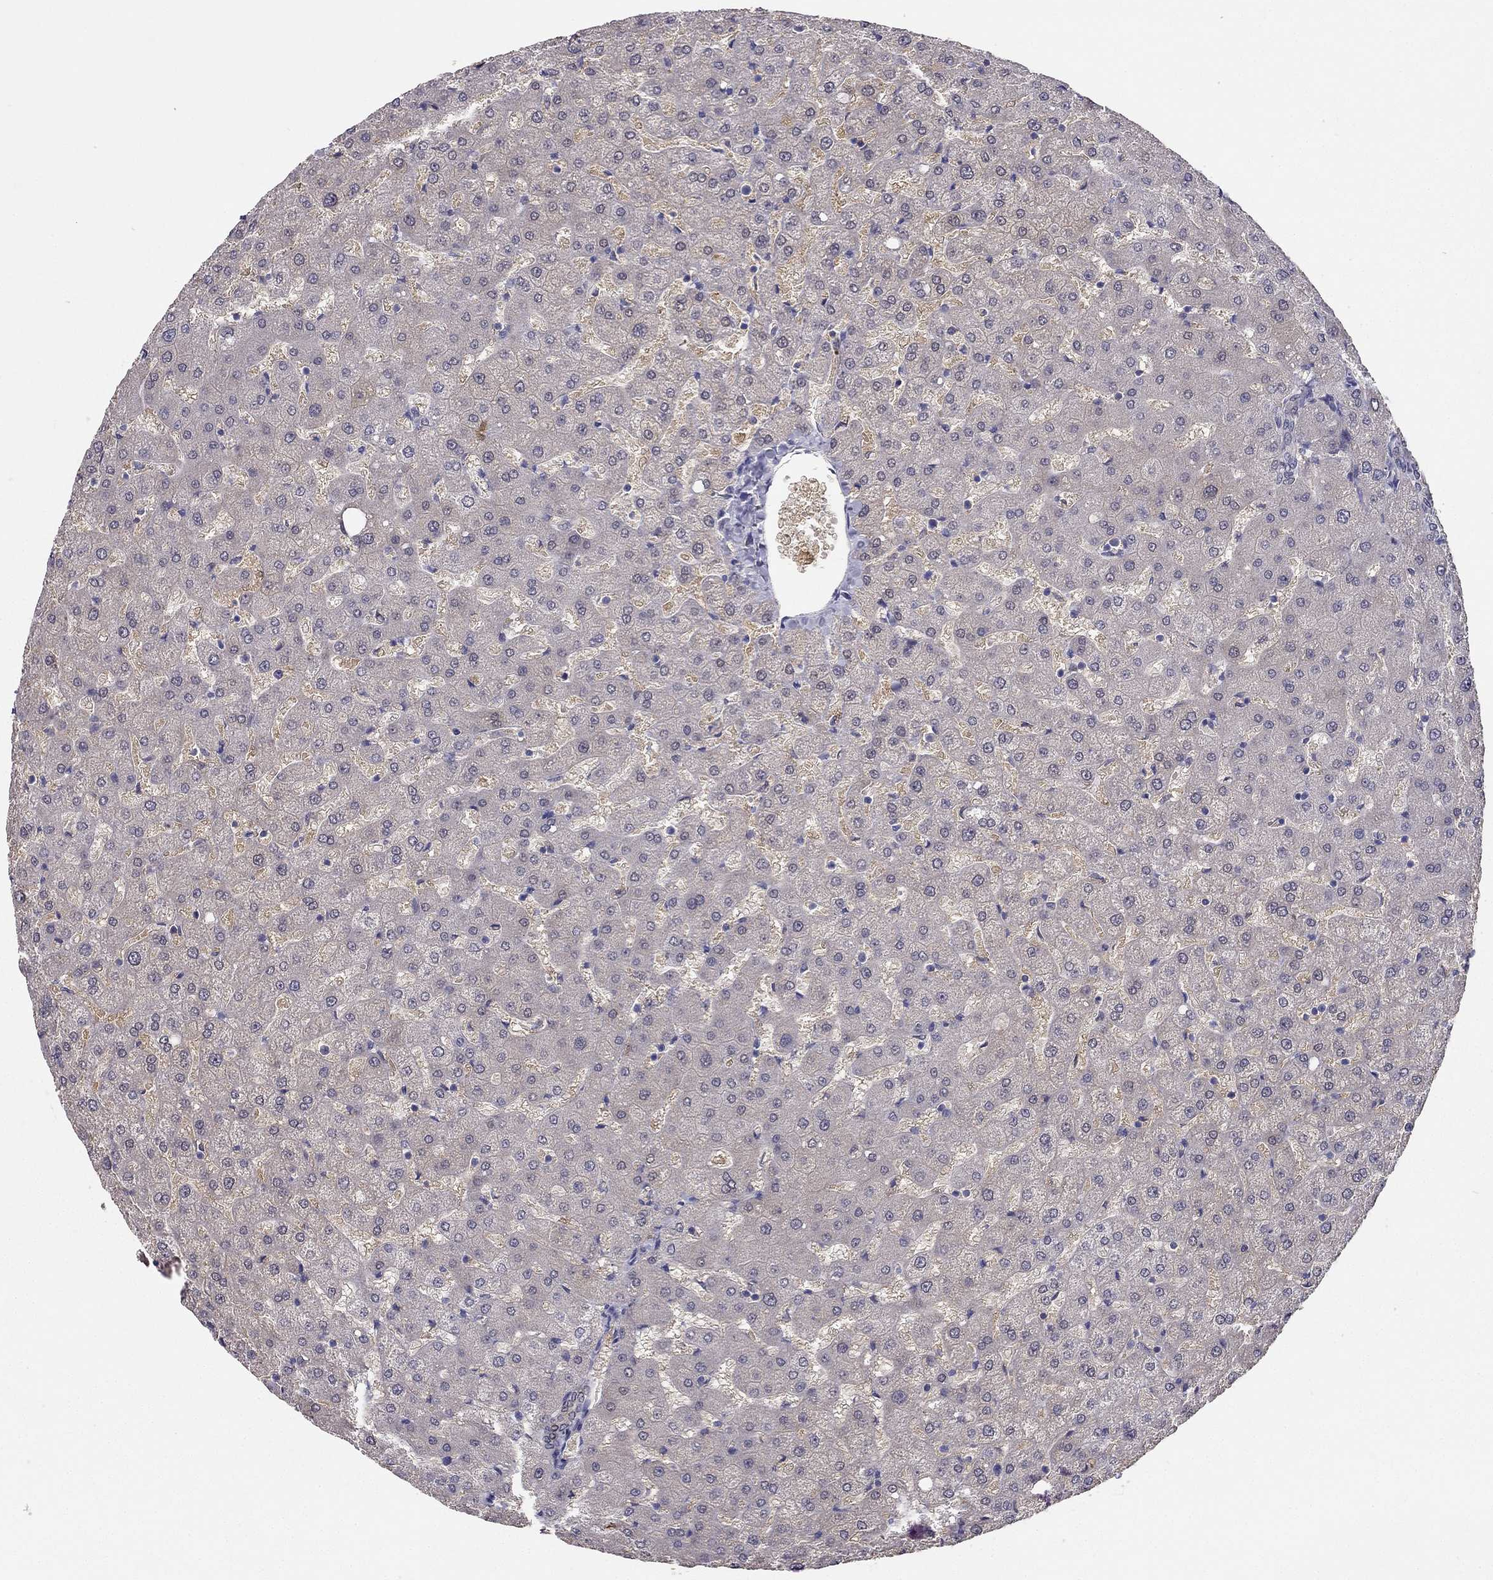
{"staining": {"intensity": "negative", "quantity": "none", "location": "none"}, "tissue": "liver", "cell_type": "Cholangiocytes", "image_type": "normal", "snomed": [{"axis": "morphology", "description": "Normal tissue, NOS"}, {"axis": "topography", "description": "Liver"}], "caption": "DAB immunohistochemical staining of normal human liver exhibits no significant staining in cholangiocytes. (DAB (3,3'-diaminobenzidine) immunohistochemistry (IHC), high magnification).", "gene": "RSPH14", "patient": {"sex": "female", "age": 50}}